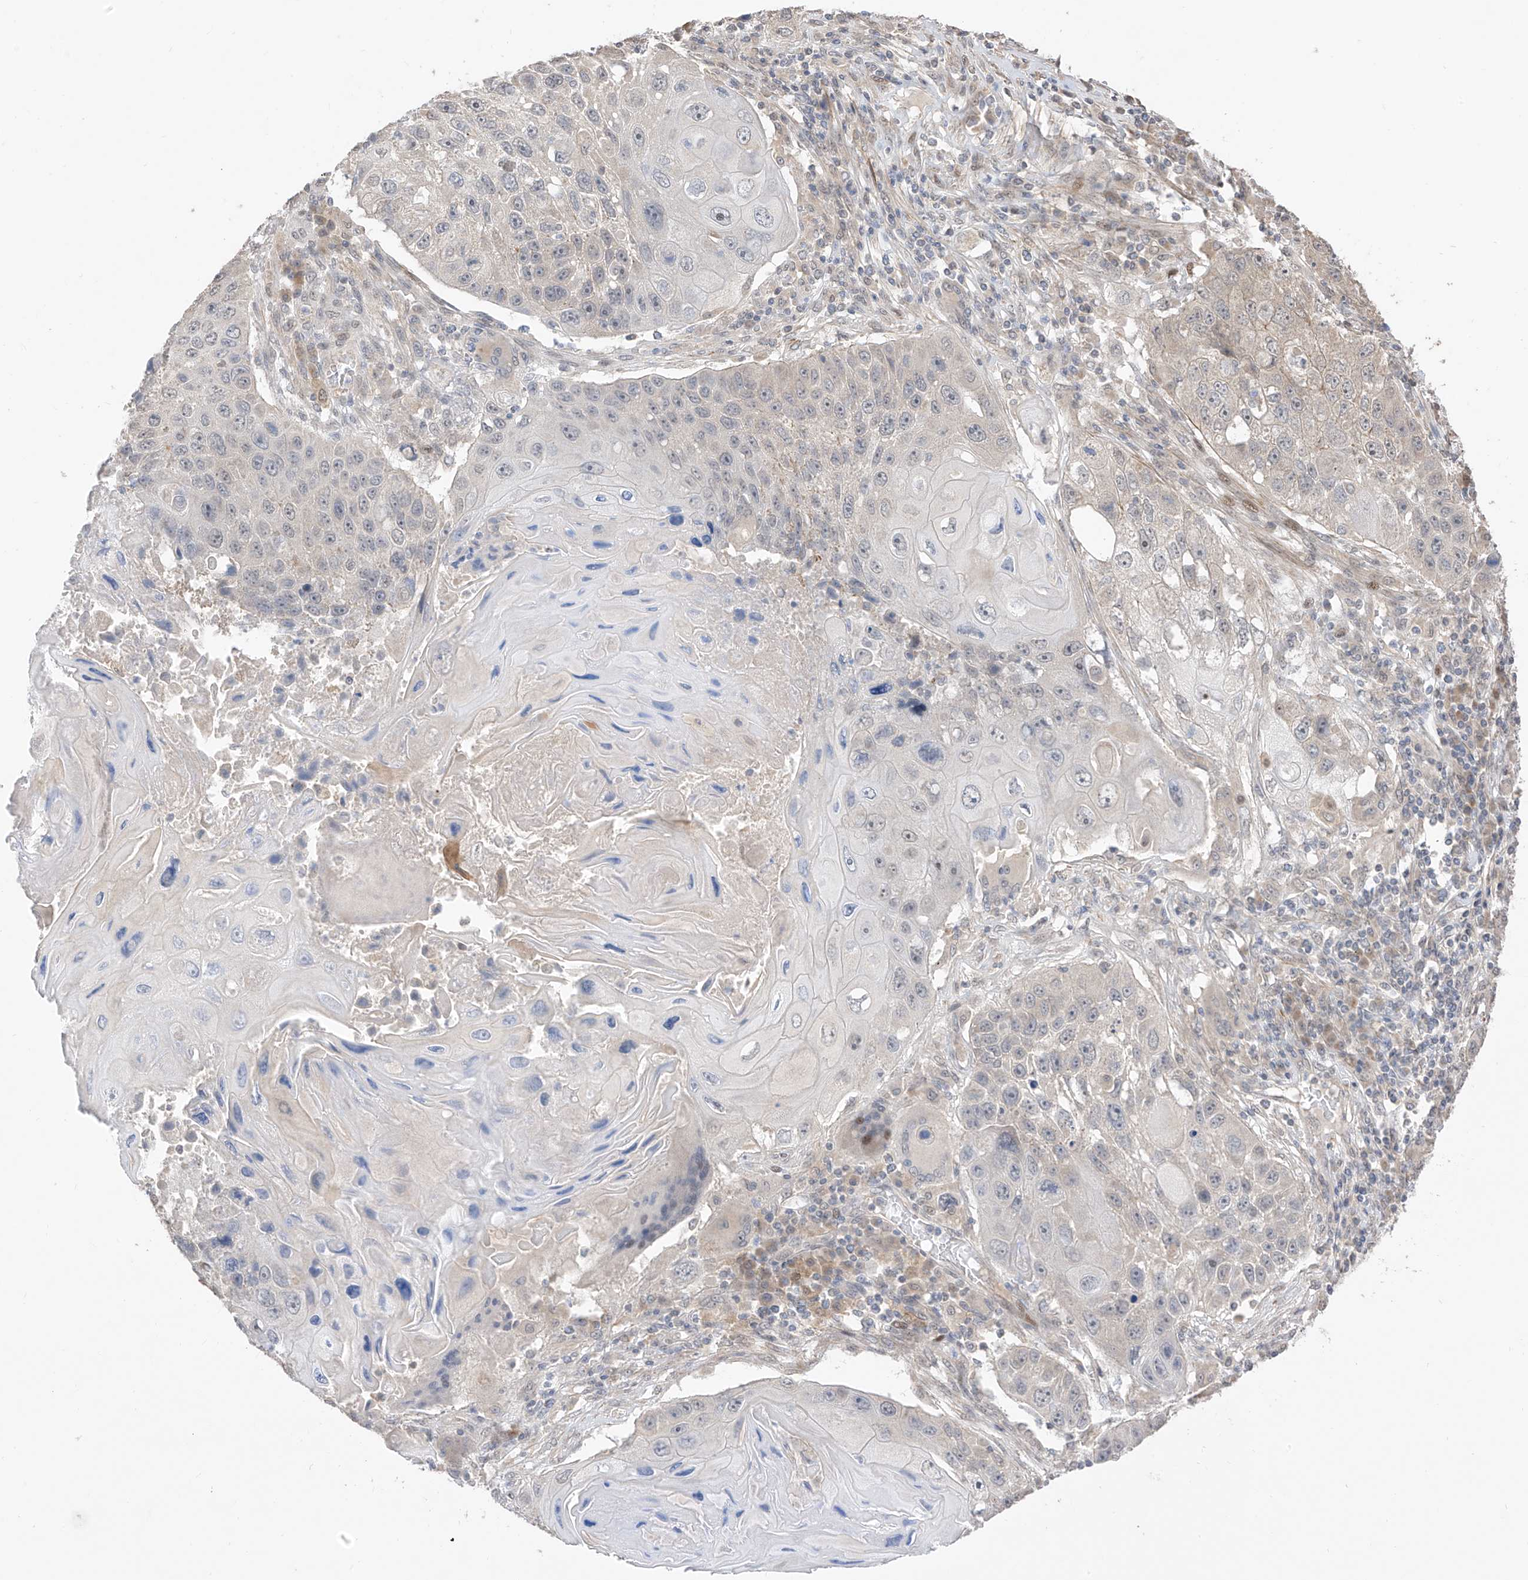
{"staining": {"intensity": "negative", "quantity": "none", "location": "none"}, "tissue": "lung cancer", "cell_type": "Tumor cells", "image_type": "cancer", "snomed": [{"axis": "morphology", "description": "Squamous cell carcinoma, NOS"}, {"axis": "topography", "description": "Lung"}], "caption": "Immunohistochemistry (IHC) photomicrograph of human lung cancer stained for a protein (brown), which exhibits no expression in tumor cells.", "gene": "LATS1", "patient": {"sex": "male", "age": 61}}